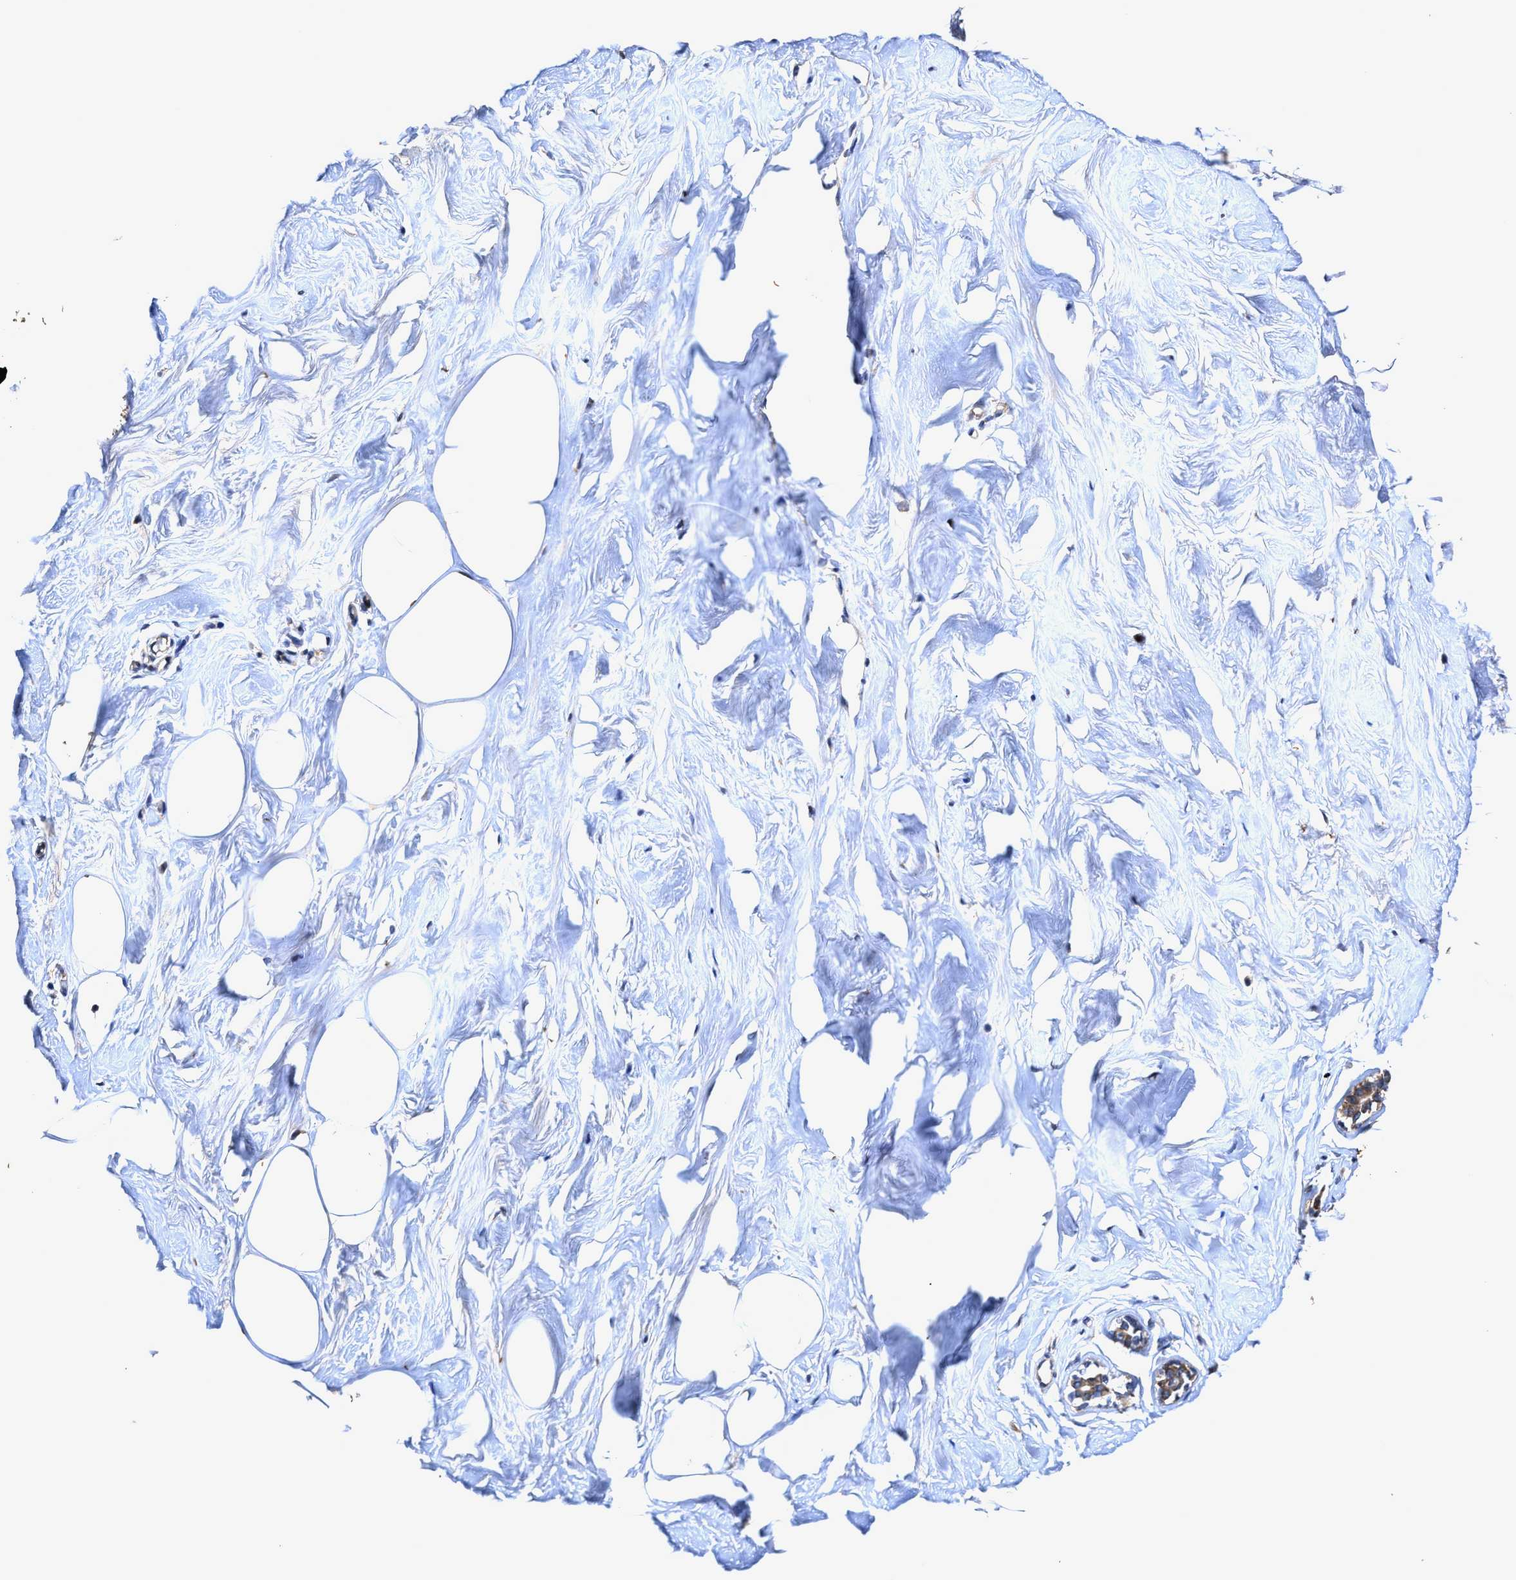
{"staining": {"intensity": "moderate", "quantity": ">75%", "location": "cytoplasmic/membranous"}, "tissue": "adipose tissue", "cell_type": "Adipocytes", "image_type": "normal", "snomed": [{"axis": "morphology", "description": "Normal tissue, NOS"}, {"axis": "morphology", "description": "Fibrosis, NOS"}, {"axis": "topography", "description": "Breast"}, {"axis": "topography", "description": "Adipose tissue"}], "caption": "Moderate cytoplasmic/membranous expression for a protein is present in approximately >75% of adipocytes of benign adipose tissue using immunohistochemistry.", "gene": "EFNA4", "patient": {"sex": "female", "age": 39}}